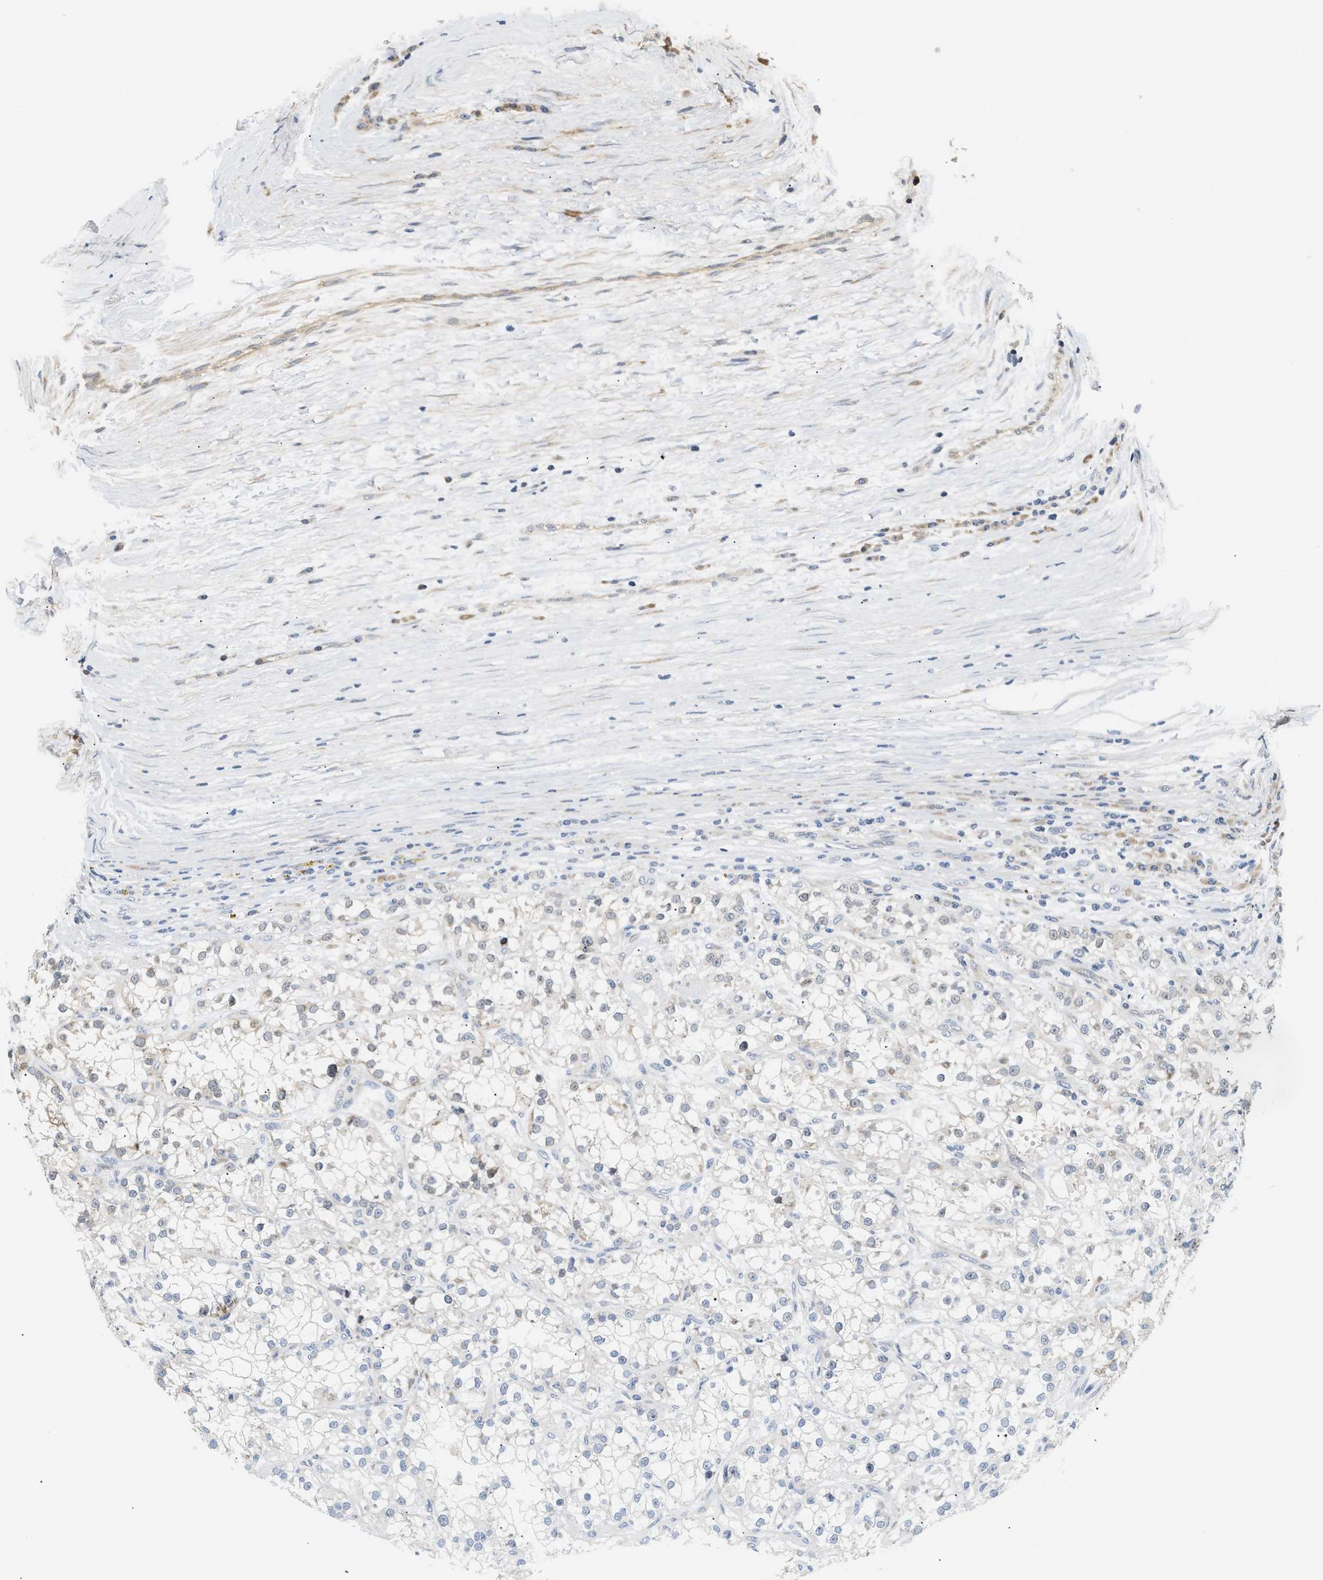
{"staining": {"intensity": "weak", "quantity": "<25%", "location": "cytoplasmic/membranous"}, "tissue": "renal cancer", "cell_type": "Tumor cells", "image_type": "cancer", "snomed": [{"axis": "morphology", "description": "Adenocarcinoma, NOS"}, {"axis": "topography", "description": "Kidney"}], "caption": "The photomicrograph exhibits no staining of tumor cells in renal cancer.", "gene": "TNIP2", "patient": {"sex": "female", "age": 52}}